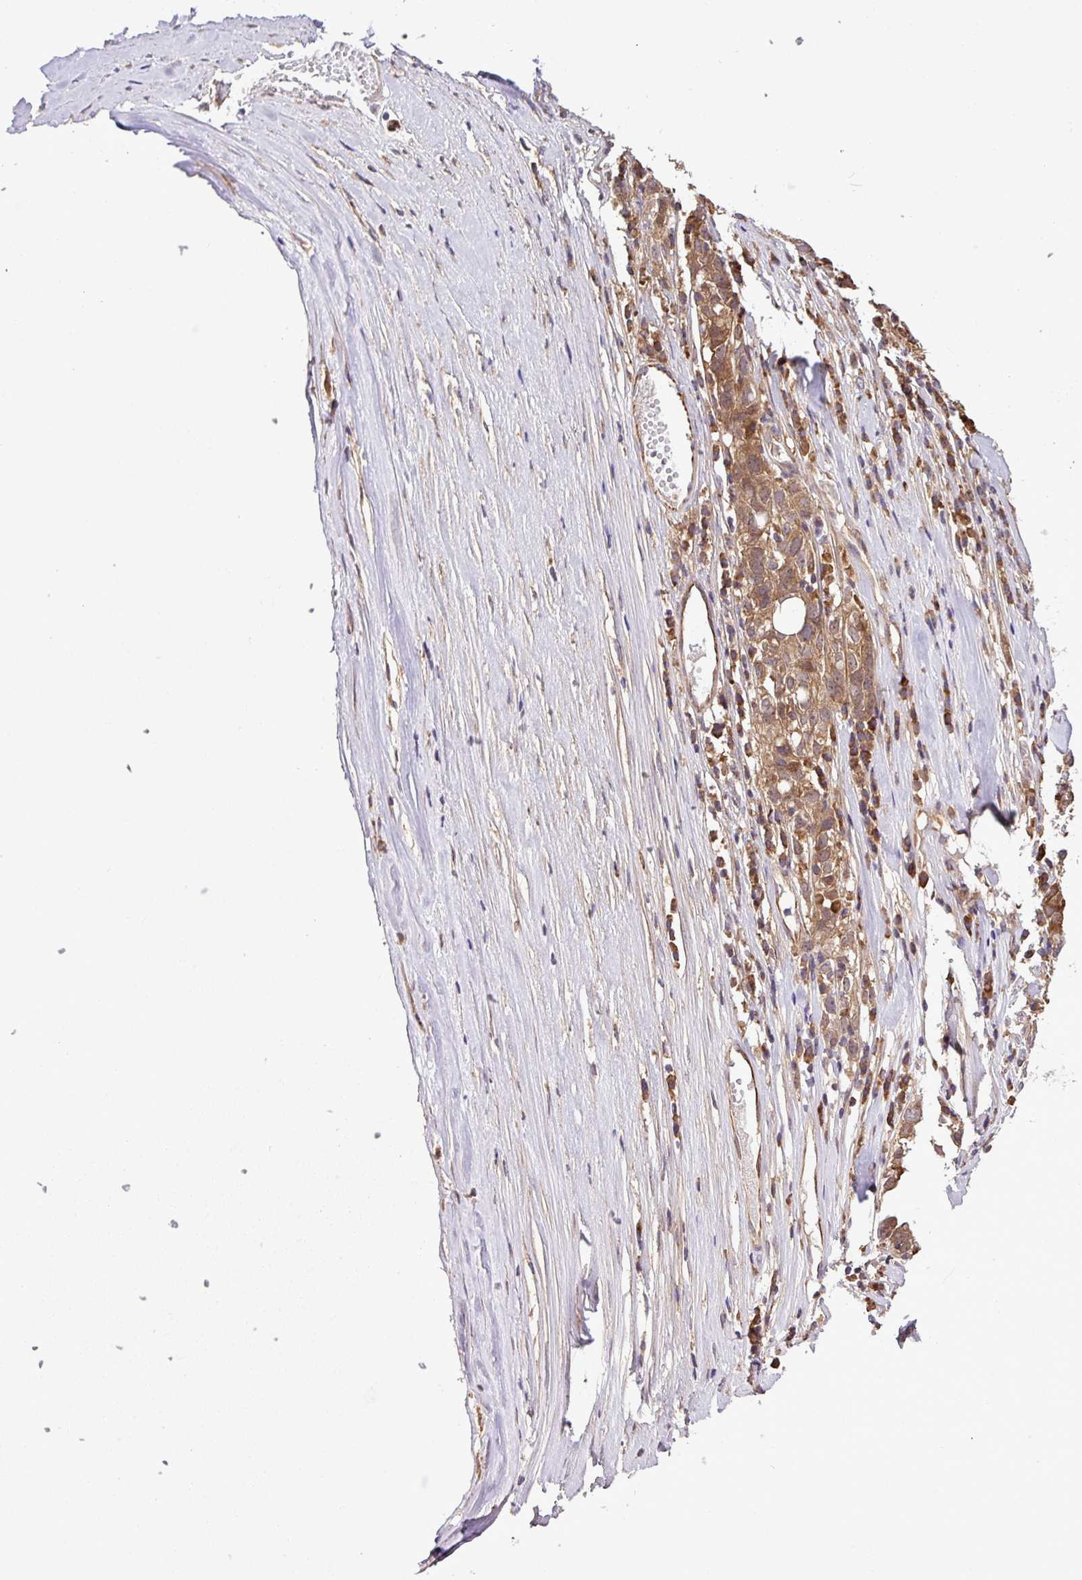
{"staining": {"intensity": "moderate", "quantity": ">75%", "location": "cytoplasmic/membranous"}, "tissue": "ovarian cancer", "cell_type": "Tumor cells", "image_type": "cancer", "snomed": [{"axis": "morphology", "description": "Carcinoma, endometroid"}, {"axis": "topography", "description": "Ovary"}], "caption": "Ovarian cancer (endometroid carcinoma) stained with a brown dye demonstrates moderate cytoplasmic/membranous positive positivity in about >75% of tumor cells.", "gene": "DLGAP4", "patient": {"sex": "female", "age": 62}}